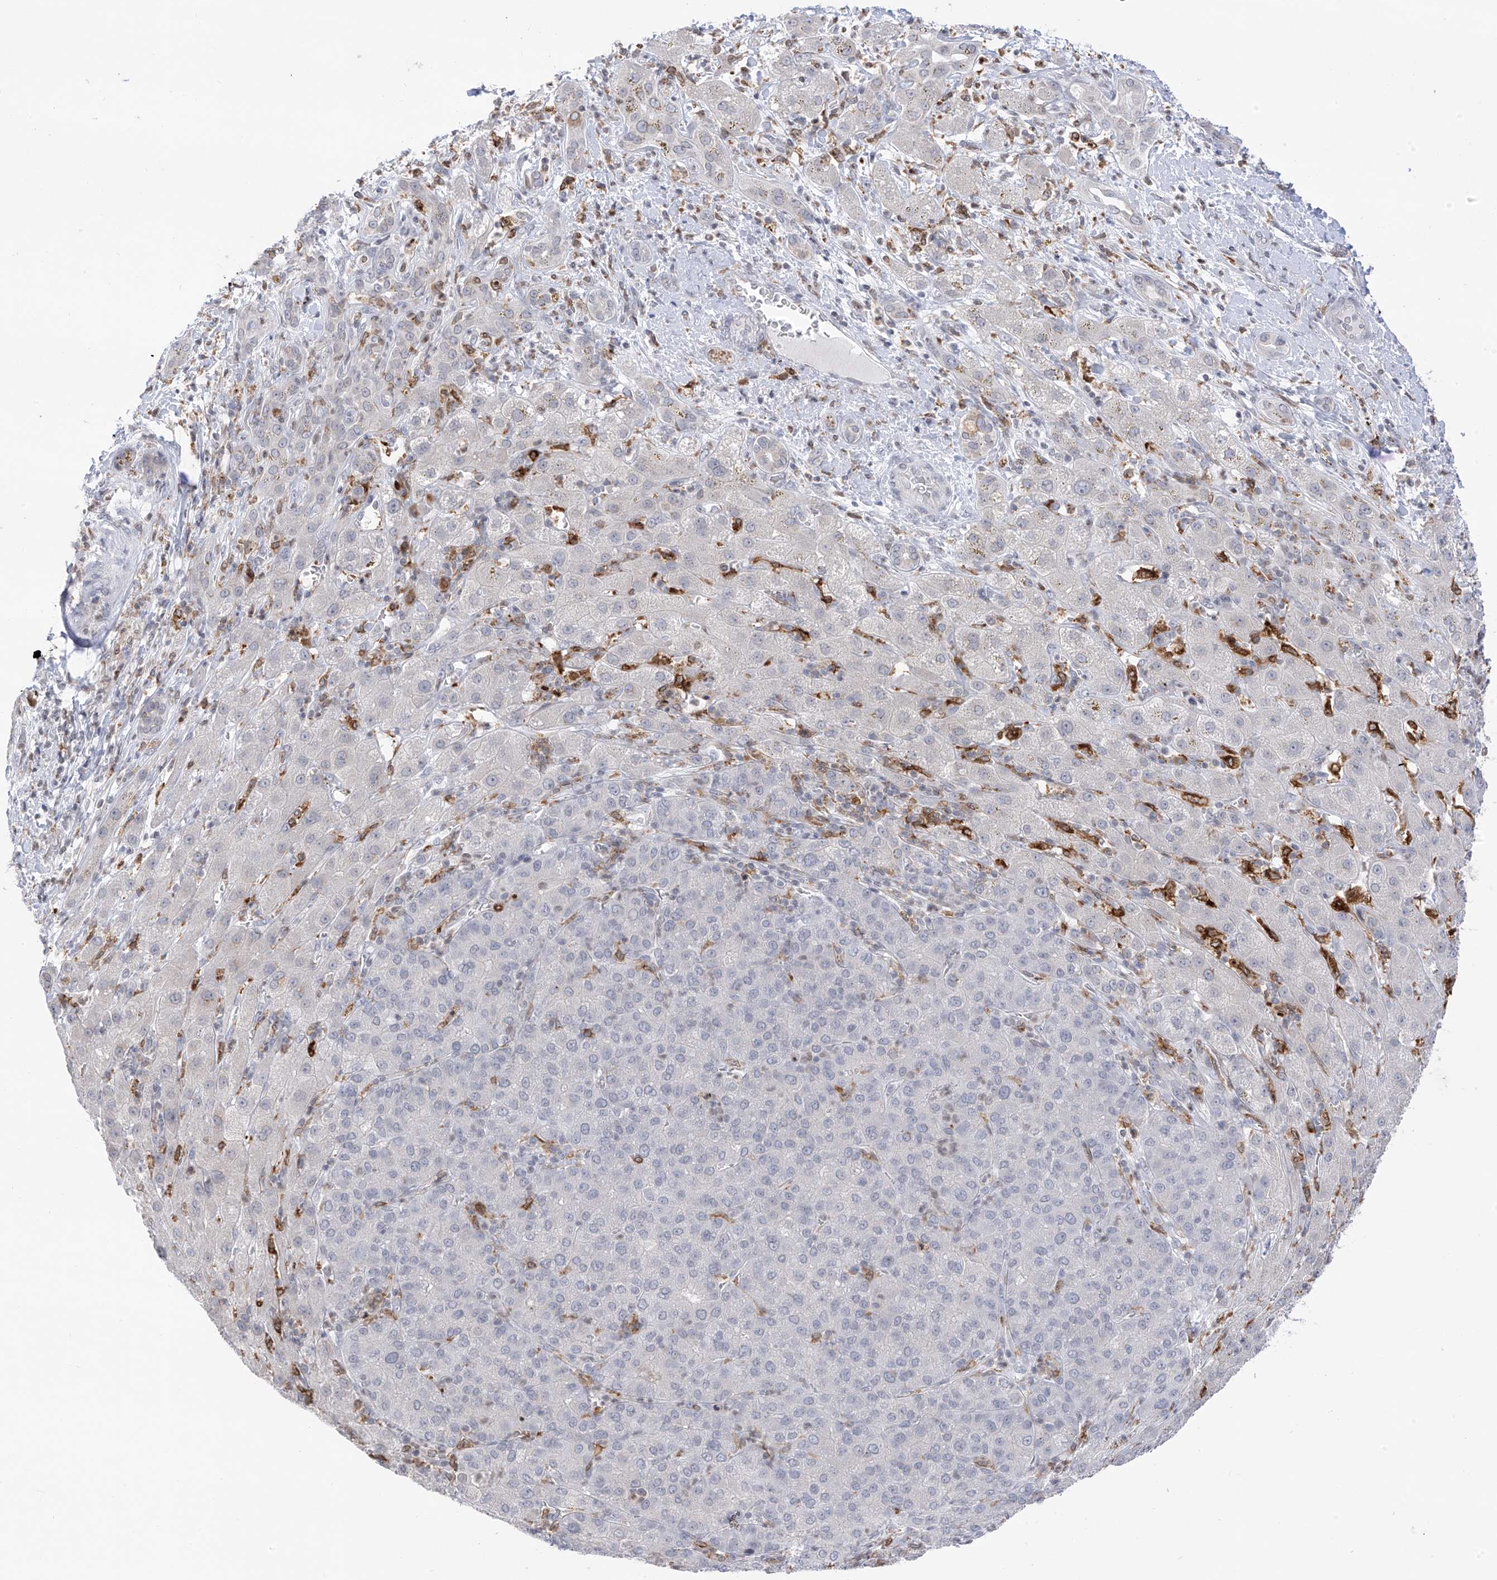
{"staining": {"intensity": "negative", "quantity": "none", "location": "none"}, "tissue": "liver cancer", "cell_type": "Tumor cells", "image_type": "cancer", "snomed": [{"axis": "morphology", "description": "Carcinoma, Hepatocellular, NOS"}, {"axis": "topography", "description": "Liver"}], "caption": "Protein analysis of liver hepatocellular carcinoma displays no significant expression in tumor cells. (DAB (3,3'-diaminobenzidine) IHC visualized using brightfield microscopy, high magnification).", "gene": "TBXAS1", "patient": {"sex": "male", "age": 65}}